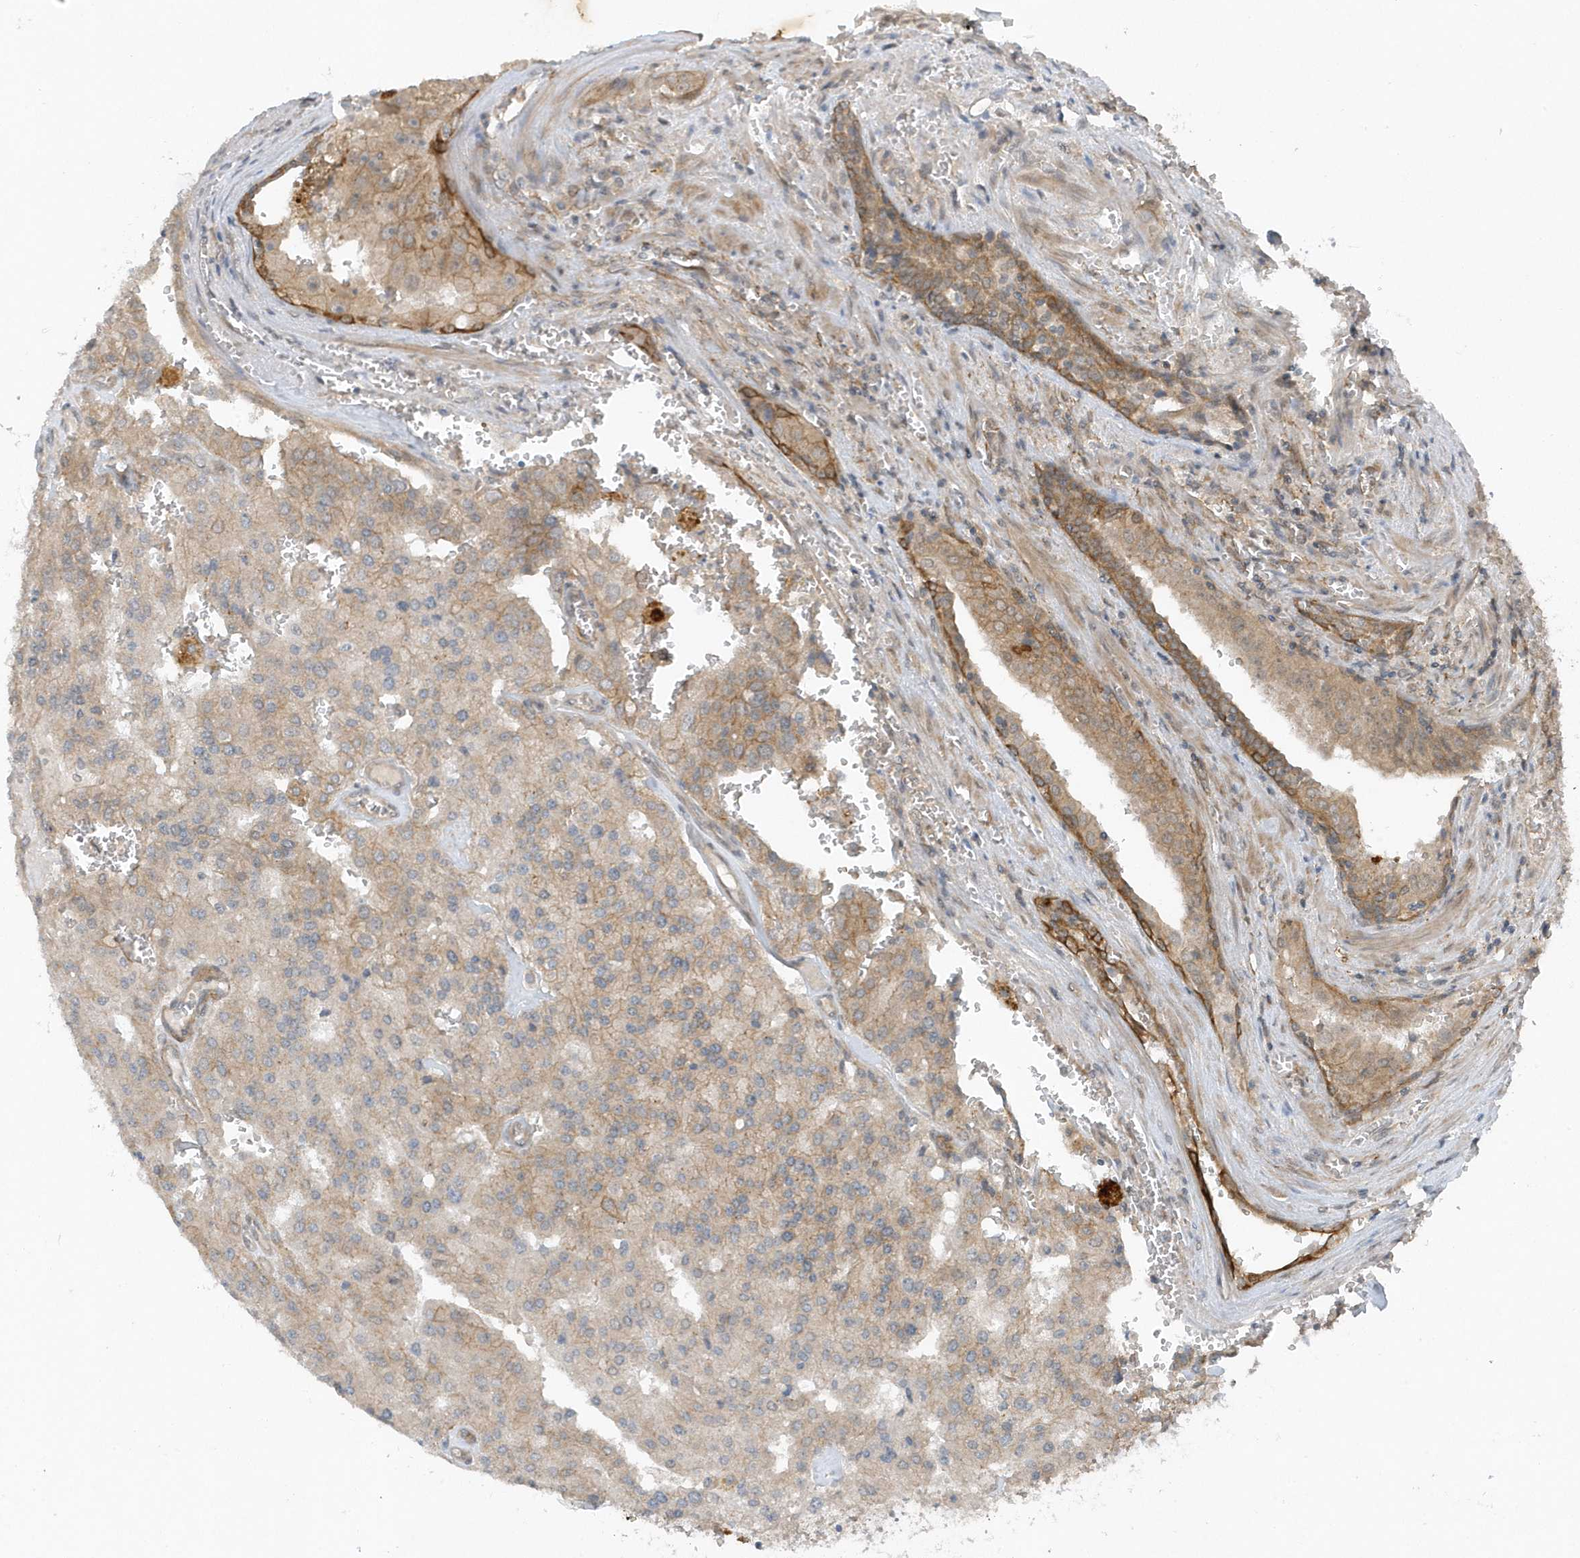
{"staining": {"intensity": "weak", "quantity": ">75%", "location": "cytoplasmic/membranous"}, "tissue": "prostate cancer", "cell_type": "Tumor cells", "image_type": "cancer", "snomed": [{"axis": "morphology", "description": "Adenocarcinoma, High grade"}, {"axis": "topography", "description": "Prostate"}], "caption": "Approximately >75% of tumor cells in human prostate adenocarcinoma (high-grade) show weak cytoplasmic/membranous protein staining as visualized by brown immunohistochemical staining.", "gene": "PARD3B", "patient": {"sex": "male", "age": 68}}